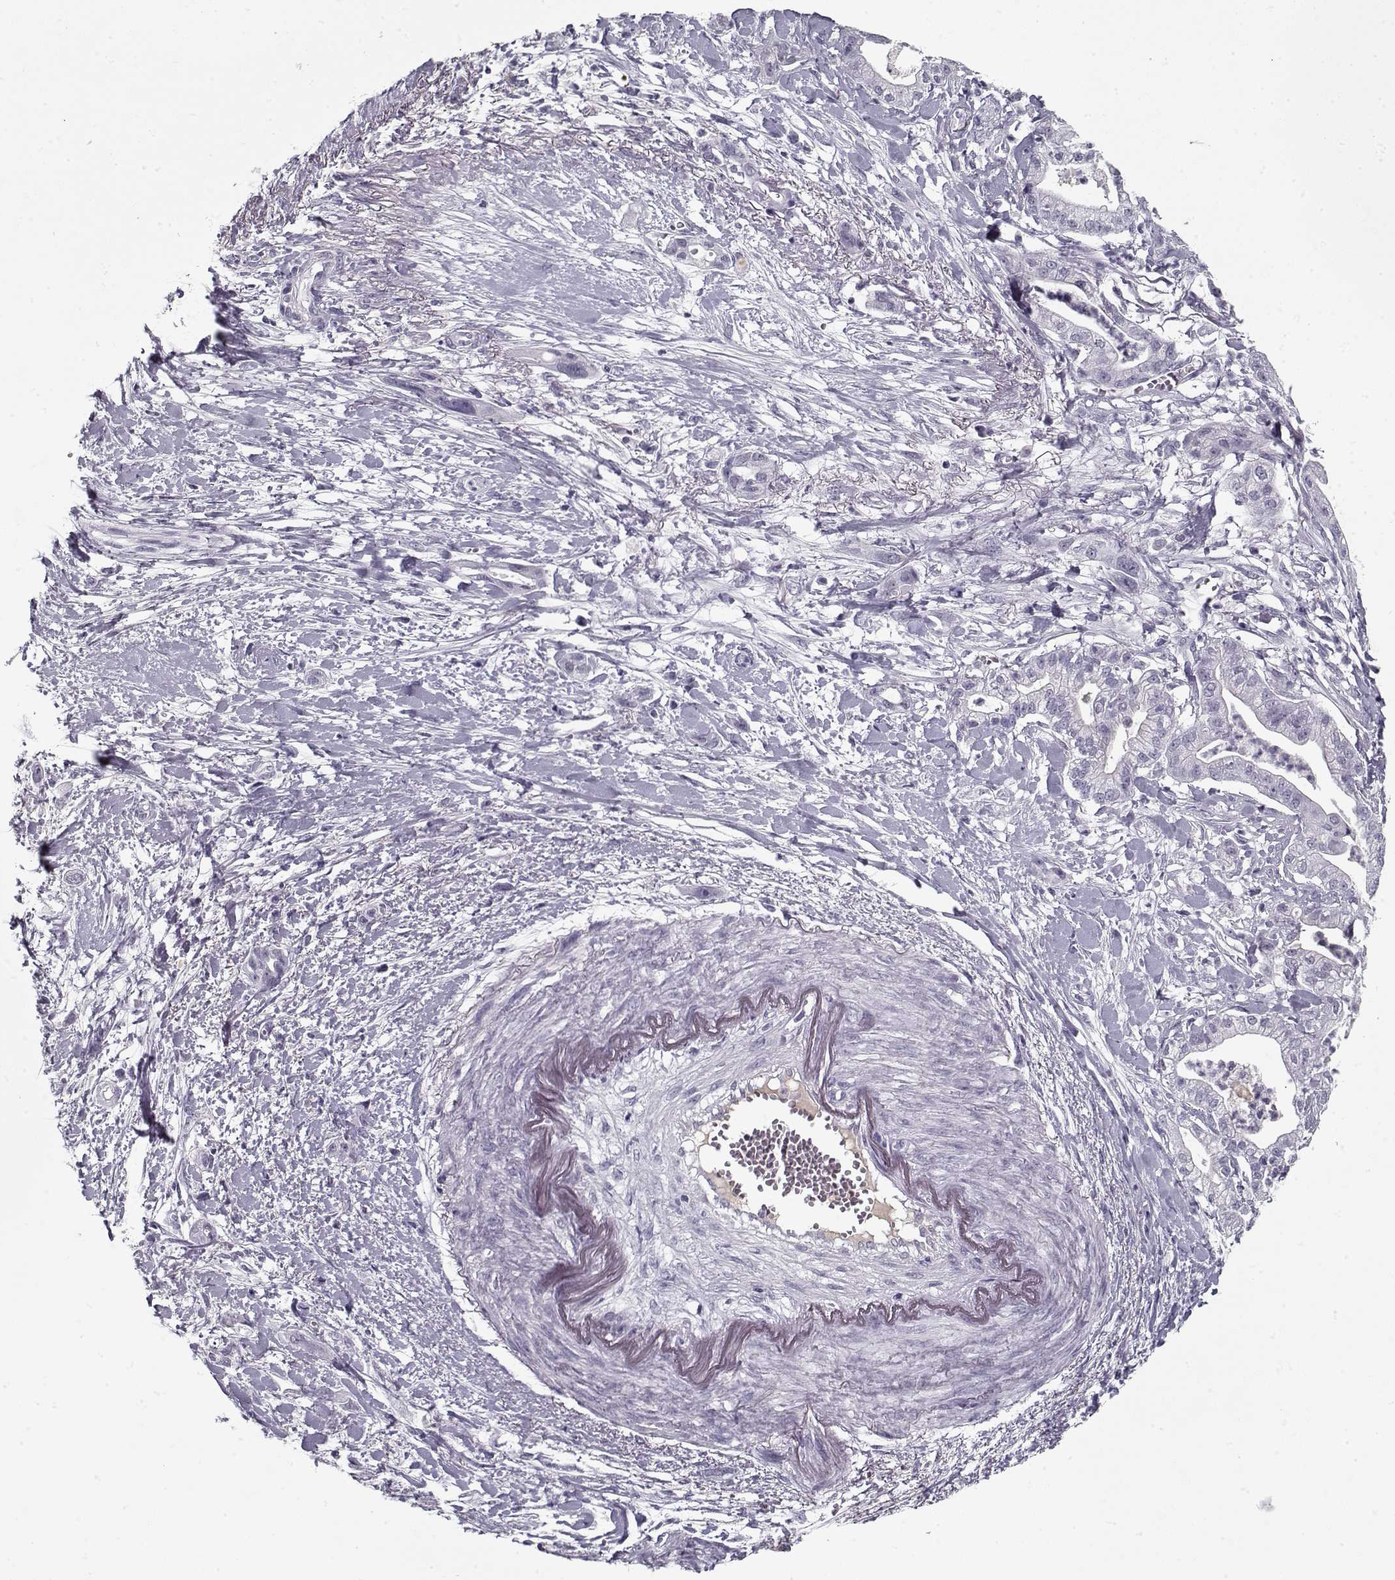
{"staining": {"intensity": "negative", "quantity": "none", "location": "none"}, "tissue": "pancreatic cancer", "cell_type": "Tumor cells", "image_type": "cancer", "snomed": [{"axis": "morphology", "description": "Normal tissue, NOS"}, {"axis": "morphology", "description": "Adenocarcinoma, NOS"}, {"axis": "topography", "description": "Lymph node"}, {"axis": "topography", "description": "Pancreas"}], "caption": "Immunohistochemistry (IHC) of human pancreatic cancer exhibits no expression in tumor cells. (DAB (3,3'-diaminobenzidine) immunohistochemistry, high magnification).", "gene": "SPACA9", "patient": {"sex": "female", "age": 58}}